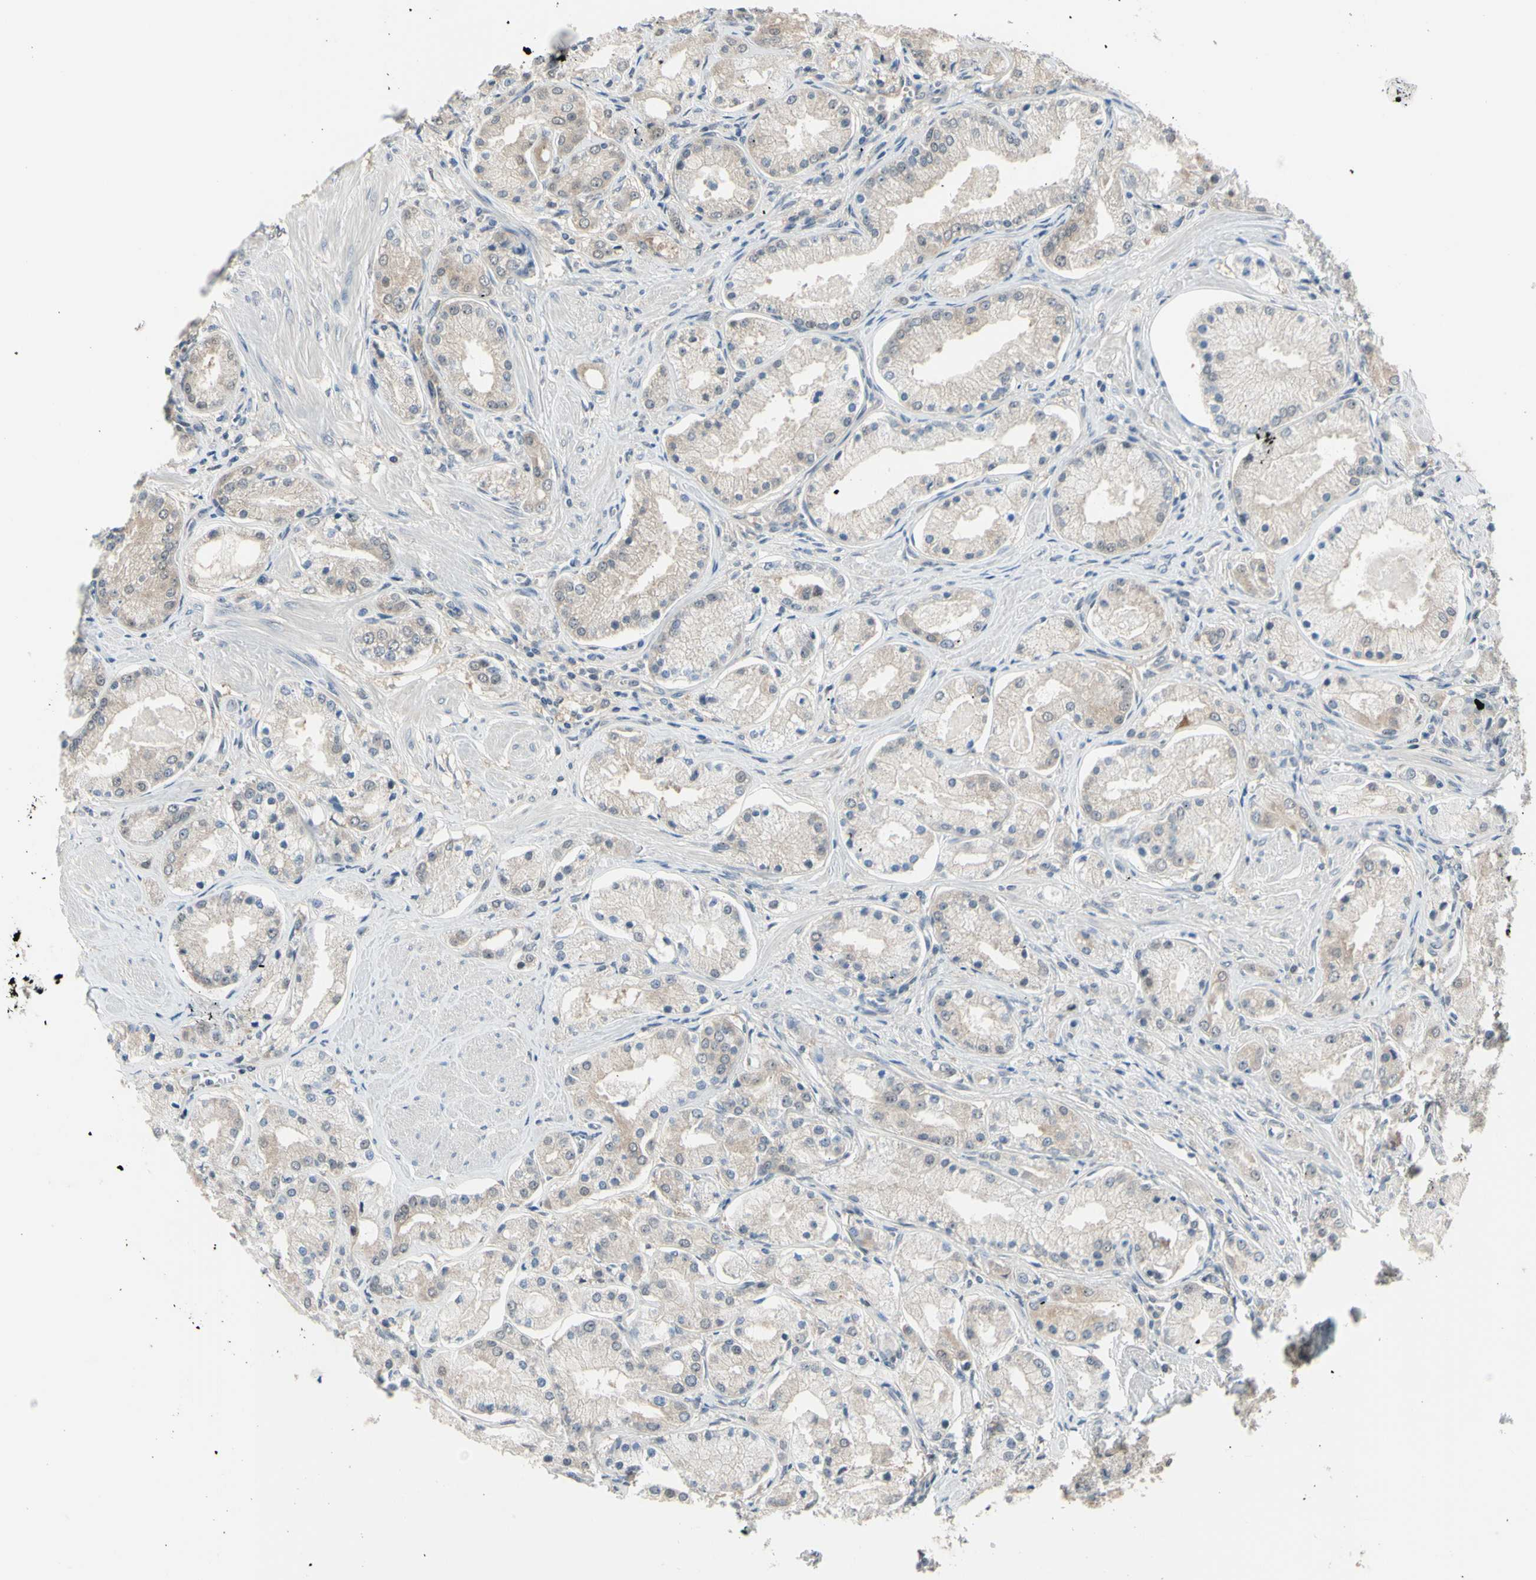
{"staining": {"intensity": "negative", "quantity": "none", "location": "none"}, "tissue": "prostate cancer", "cell_type": "Tumor cells", "image_type": "cancer", "snomed": [{"axis": "morphology", "description": "Adenocarcinoma, High grade"}, {"axis": "topography", "description": "Prostate"}], "caption": "Tumor cells show no significant positivity in prostate cancer (high-grade adenocarcinoma). Nuclei are stained in blue.", "gene": "HSPA4", "patient": {"sex": "male", "age": 66}}